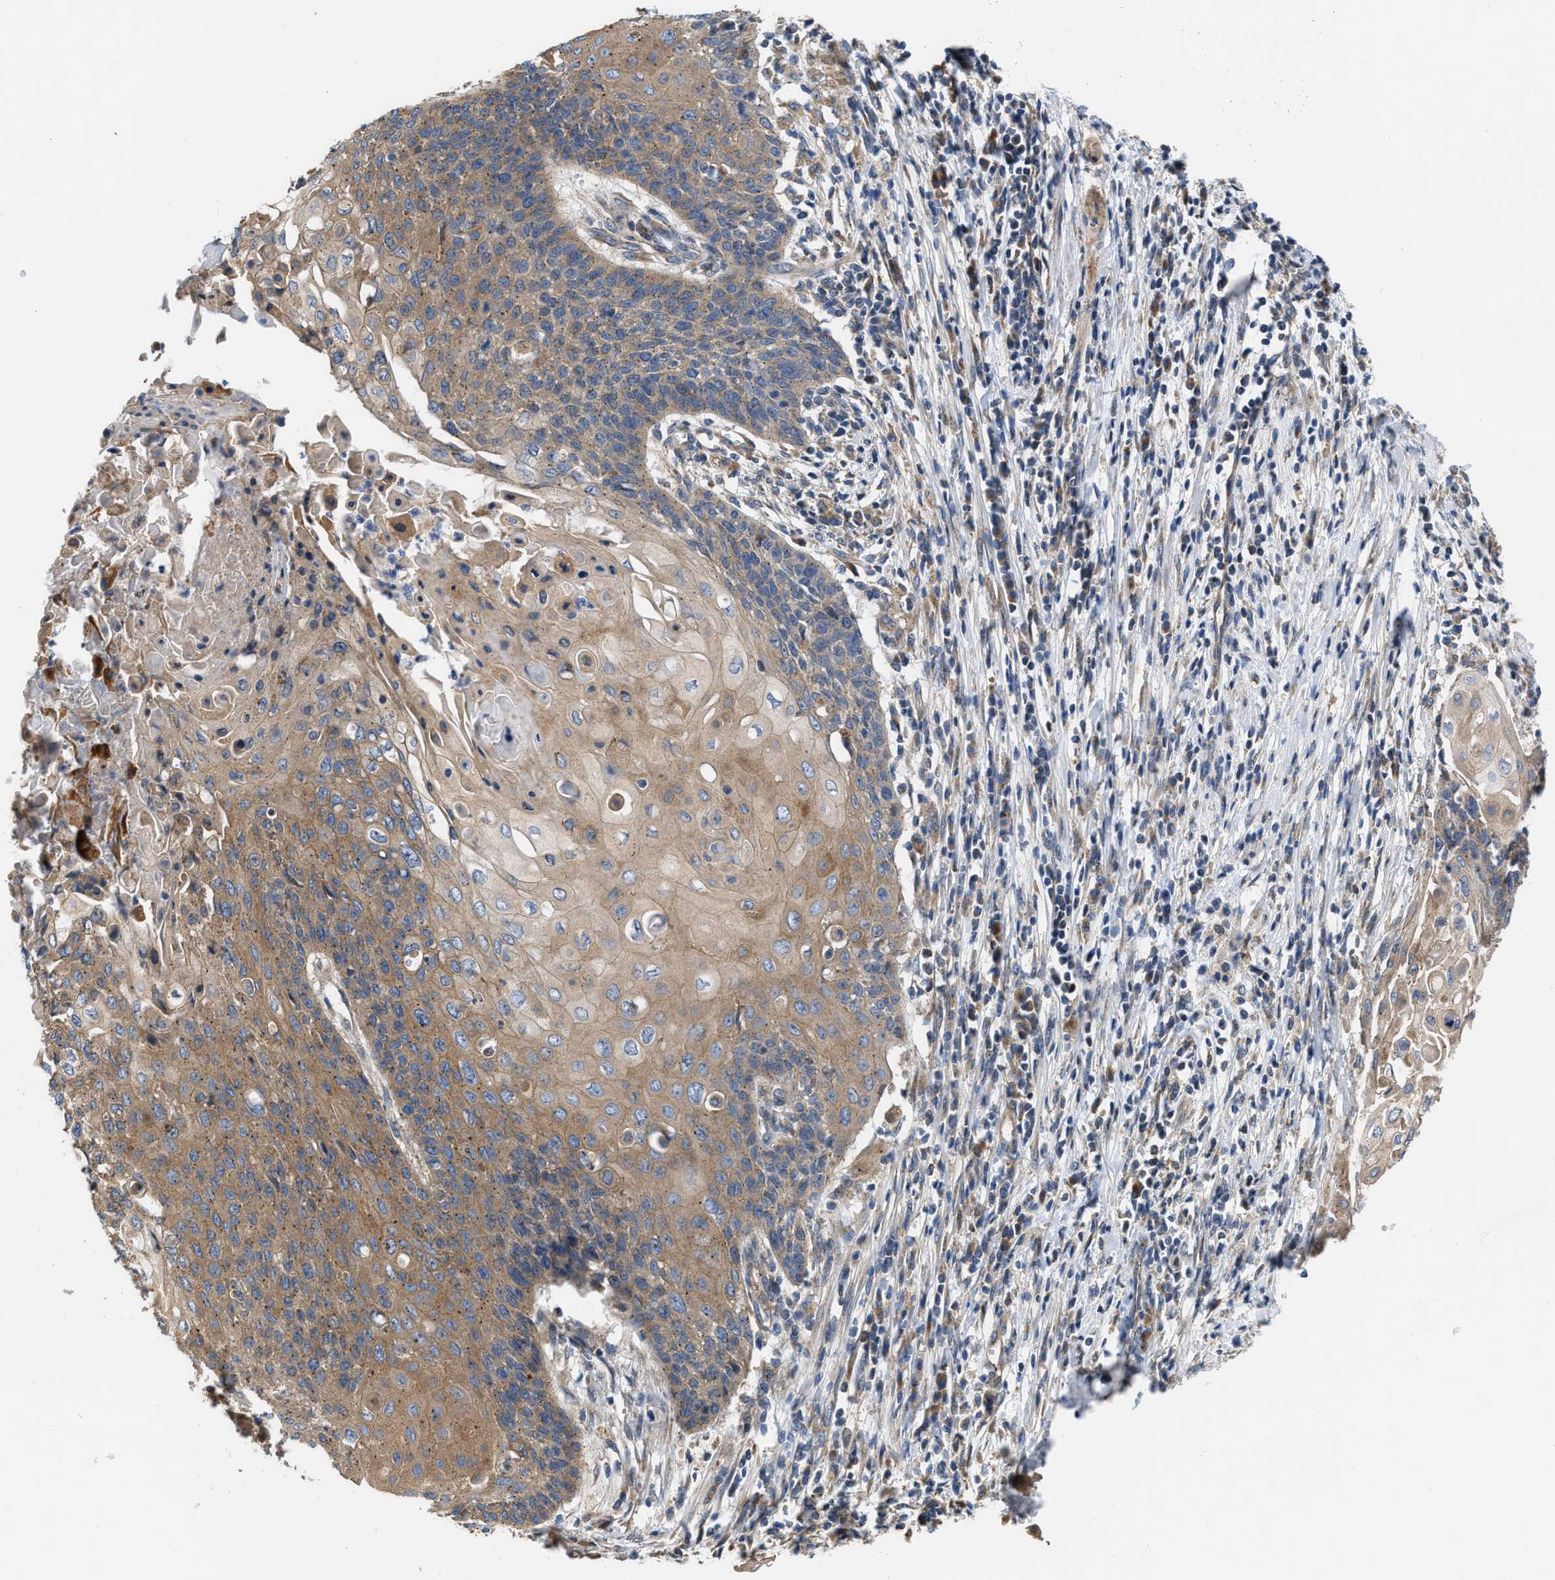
{"staining": {"intensity": "moderate", "quantity": ">75%", "location": "cytoplasmic/membranous"}, "tissue": "cervical cancer", "cell_type": "Tumor cells", "image_type": "cancer", "snomed": [{"axis": "morphology", "description": "Squamous cell carcinoma, NOS"}, {"axis": "topography", "description": "Cervix"}], "caption": "Squamous cell carcinoma (cervical) stained for a protein (brown) shows moderate cytoplasmic/membranous positive staining in about >75% of tumor cells.", "gene": "CEP128", "patient": {"sex": "female", "age": 39}}